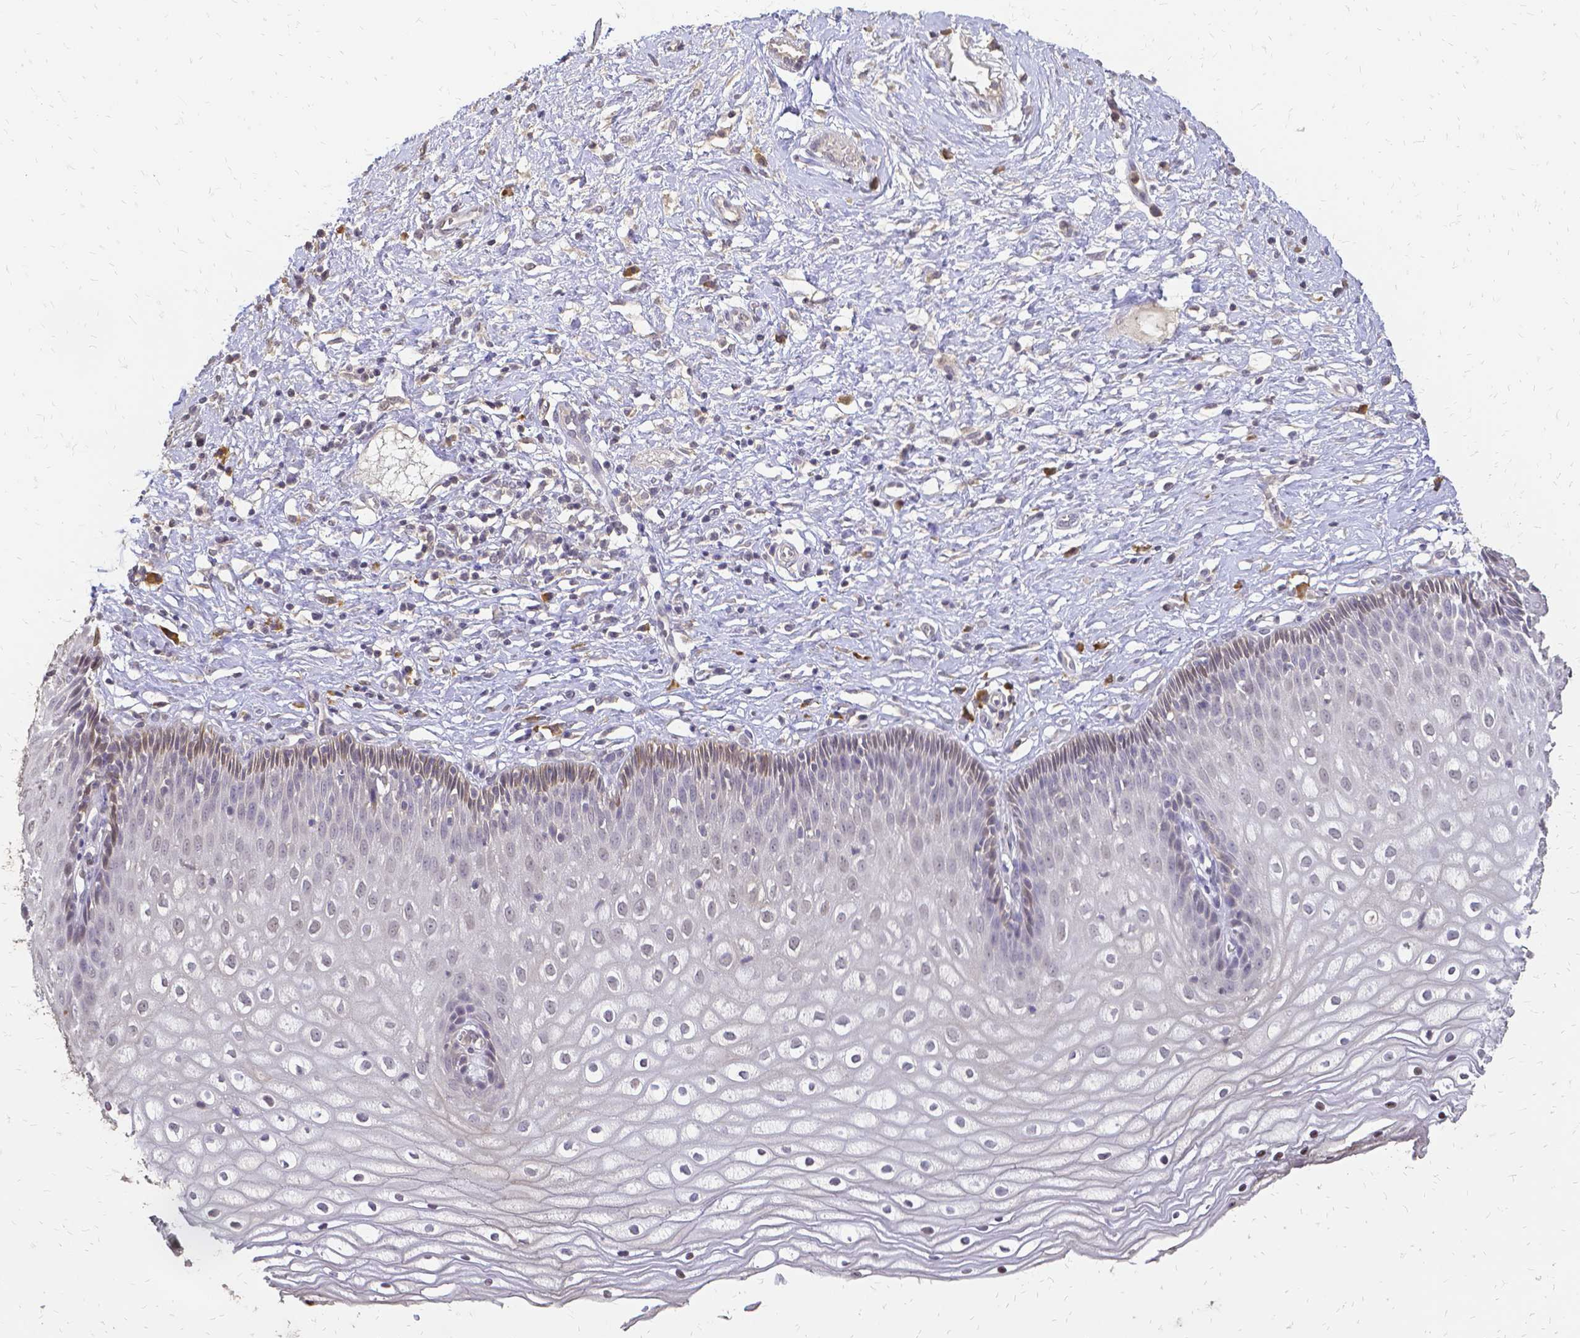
{"staining": {"intensity": "moderate", "quantity": ">75%", "location": "cytoplasmic/membranous"}, "tissue": "cervix", "cell_type": "Glandular cells", "image_type": "normal", "snomed": [{"axis": "morphology", "description": "Normal tissue, NOS"}, {"axis": "topography", "description": "Cervix"}], "caption": "The histopathology image displays a brown stain indicating the presence of a protein in the cytoplasmic/membranous of glandular cells in cervix.", "gene": "CIB1", "patient": {"sex": "female", "age": 36}}